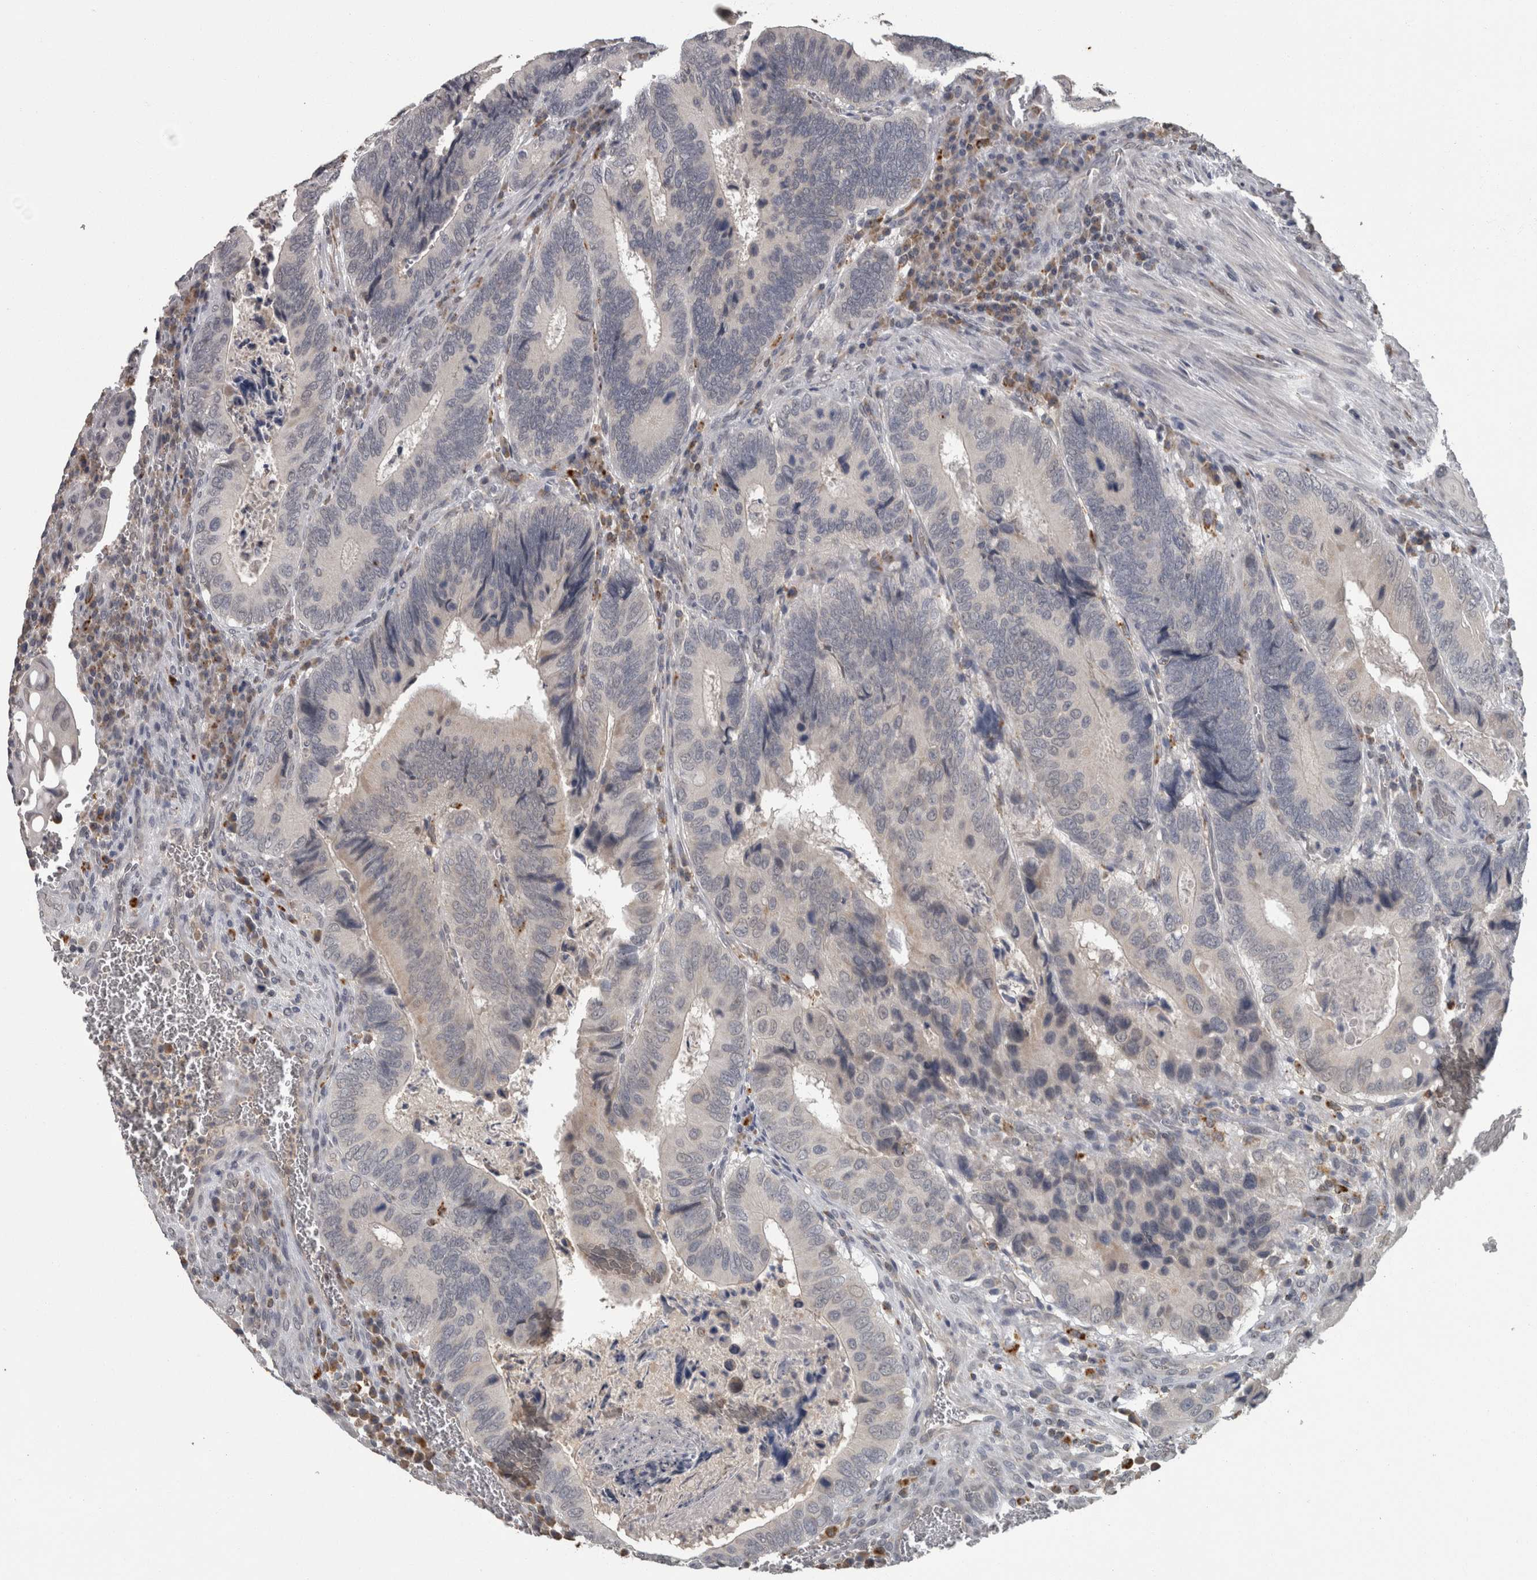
{"staining": {"intensity": "negative", "quantity": "none", "location": "none"}, "tissue": "colorectal cancer", "cell_type": "Tumor cells", "image_type": "cancer", "snomed": [{"axis": "morphology", "description": "Adenocarcinoma, NOS"}, {"axis": "topography", "description": "Colon"}], "caption": "Immunohistochemical staining of human colorectal cancer (adenocarcinoma) shows no significant staining in tumor cells.", "gene": "NAAA", "patient": {"sex": "male", "age": 72}}